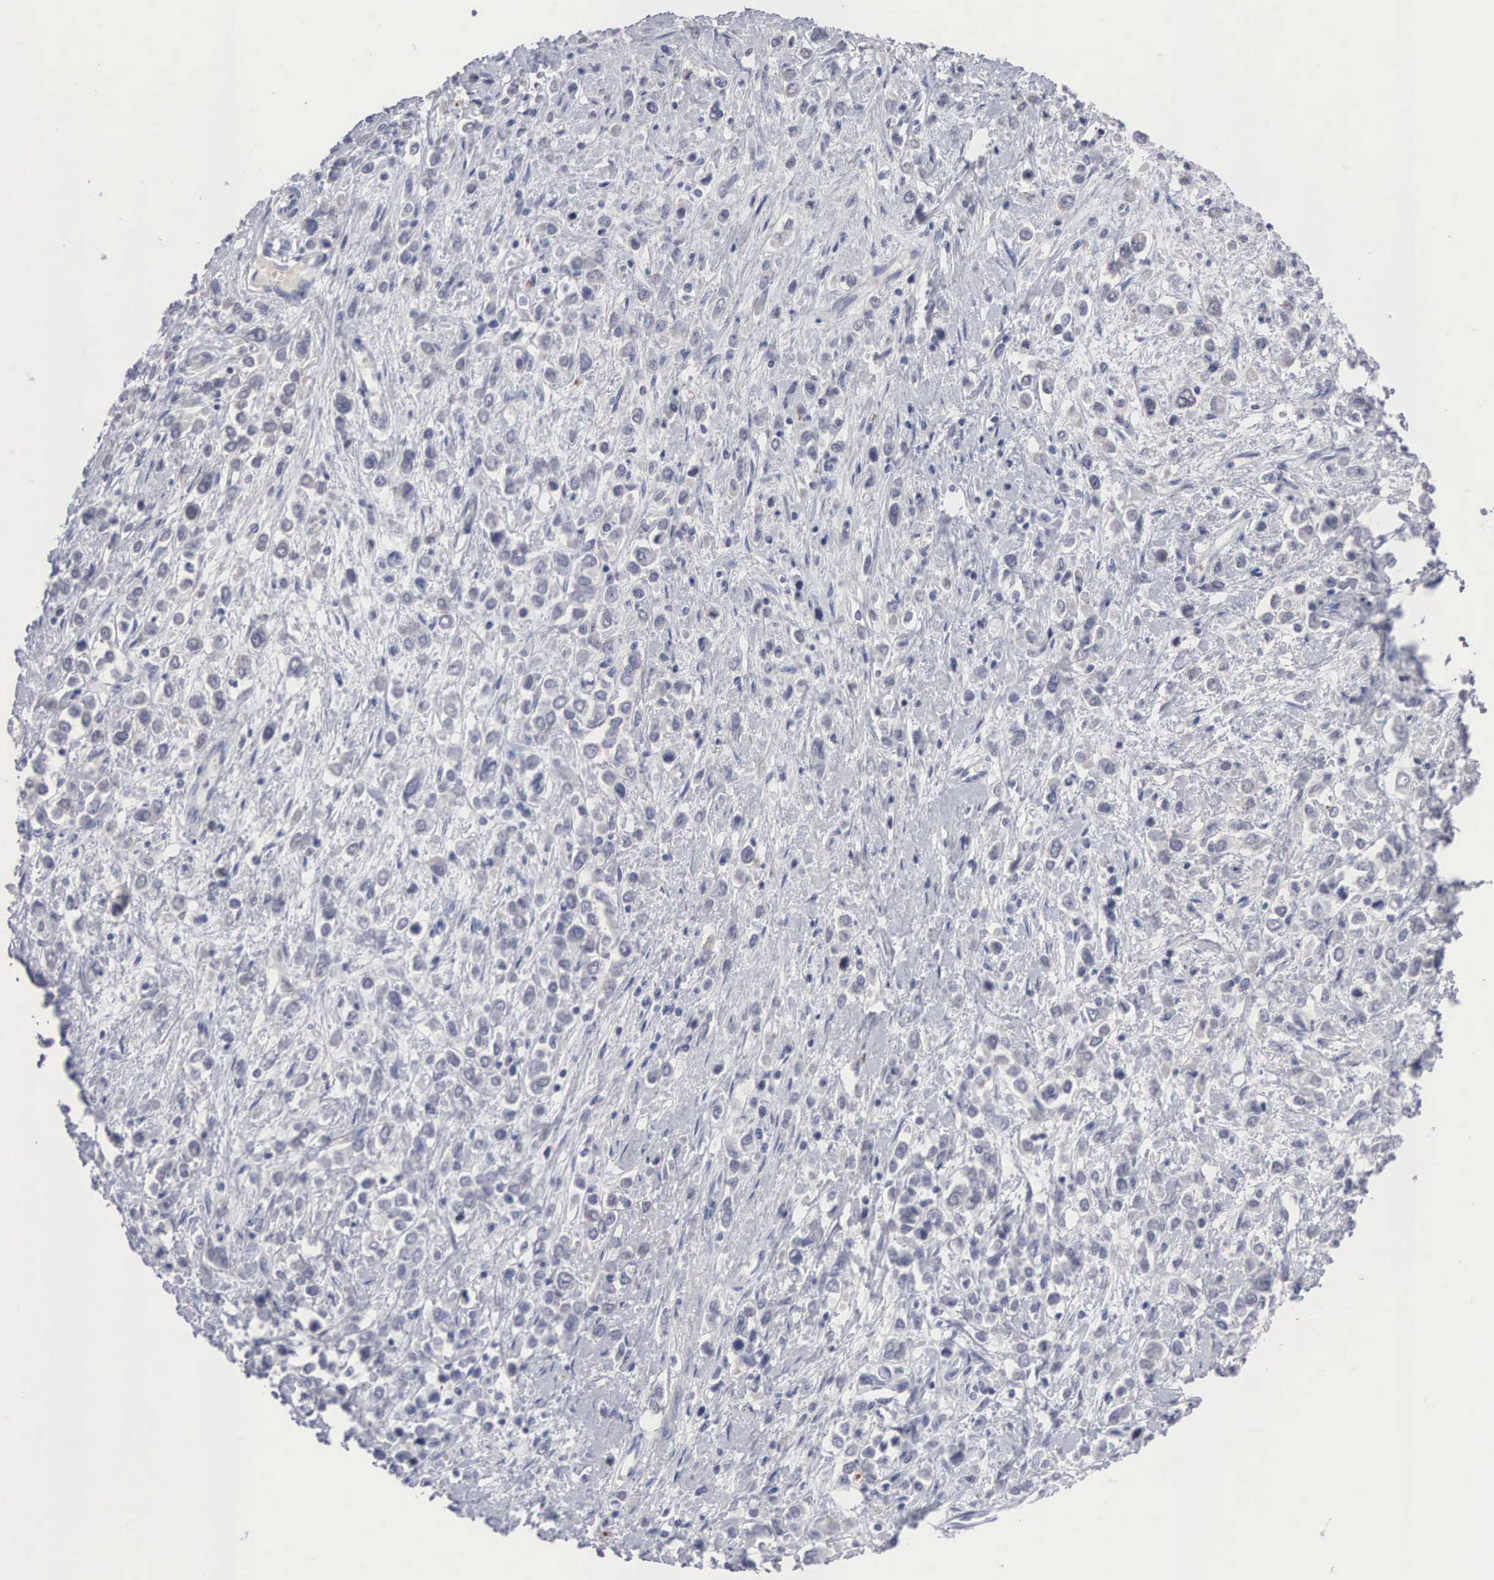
{"staining": {"intensity": "negative", "quantity": "none", "location": "none"}, "tissue": "stomach cancer", "cell_type": "Tumor cells", "image_type": "cancer", "snomed": [{"axis": "morphology", "description": "Adenocarcinoma, NOS"}, {"axis": "topography", "description": "Stomach, upper"}], "caption": "Photomicrograph shows no significant protein staining in tumor cells of stomach cancer.", "gene": "ACOT4", "patient": {"sex": "male", "age": 76}}